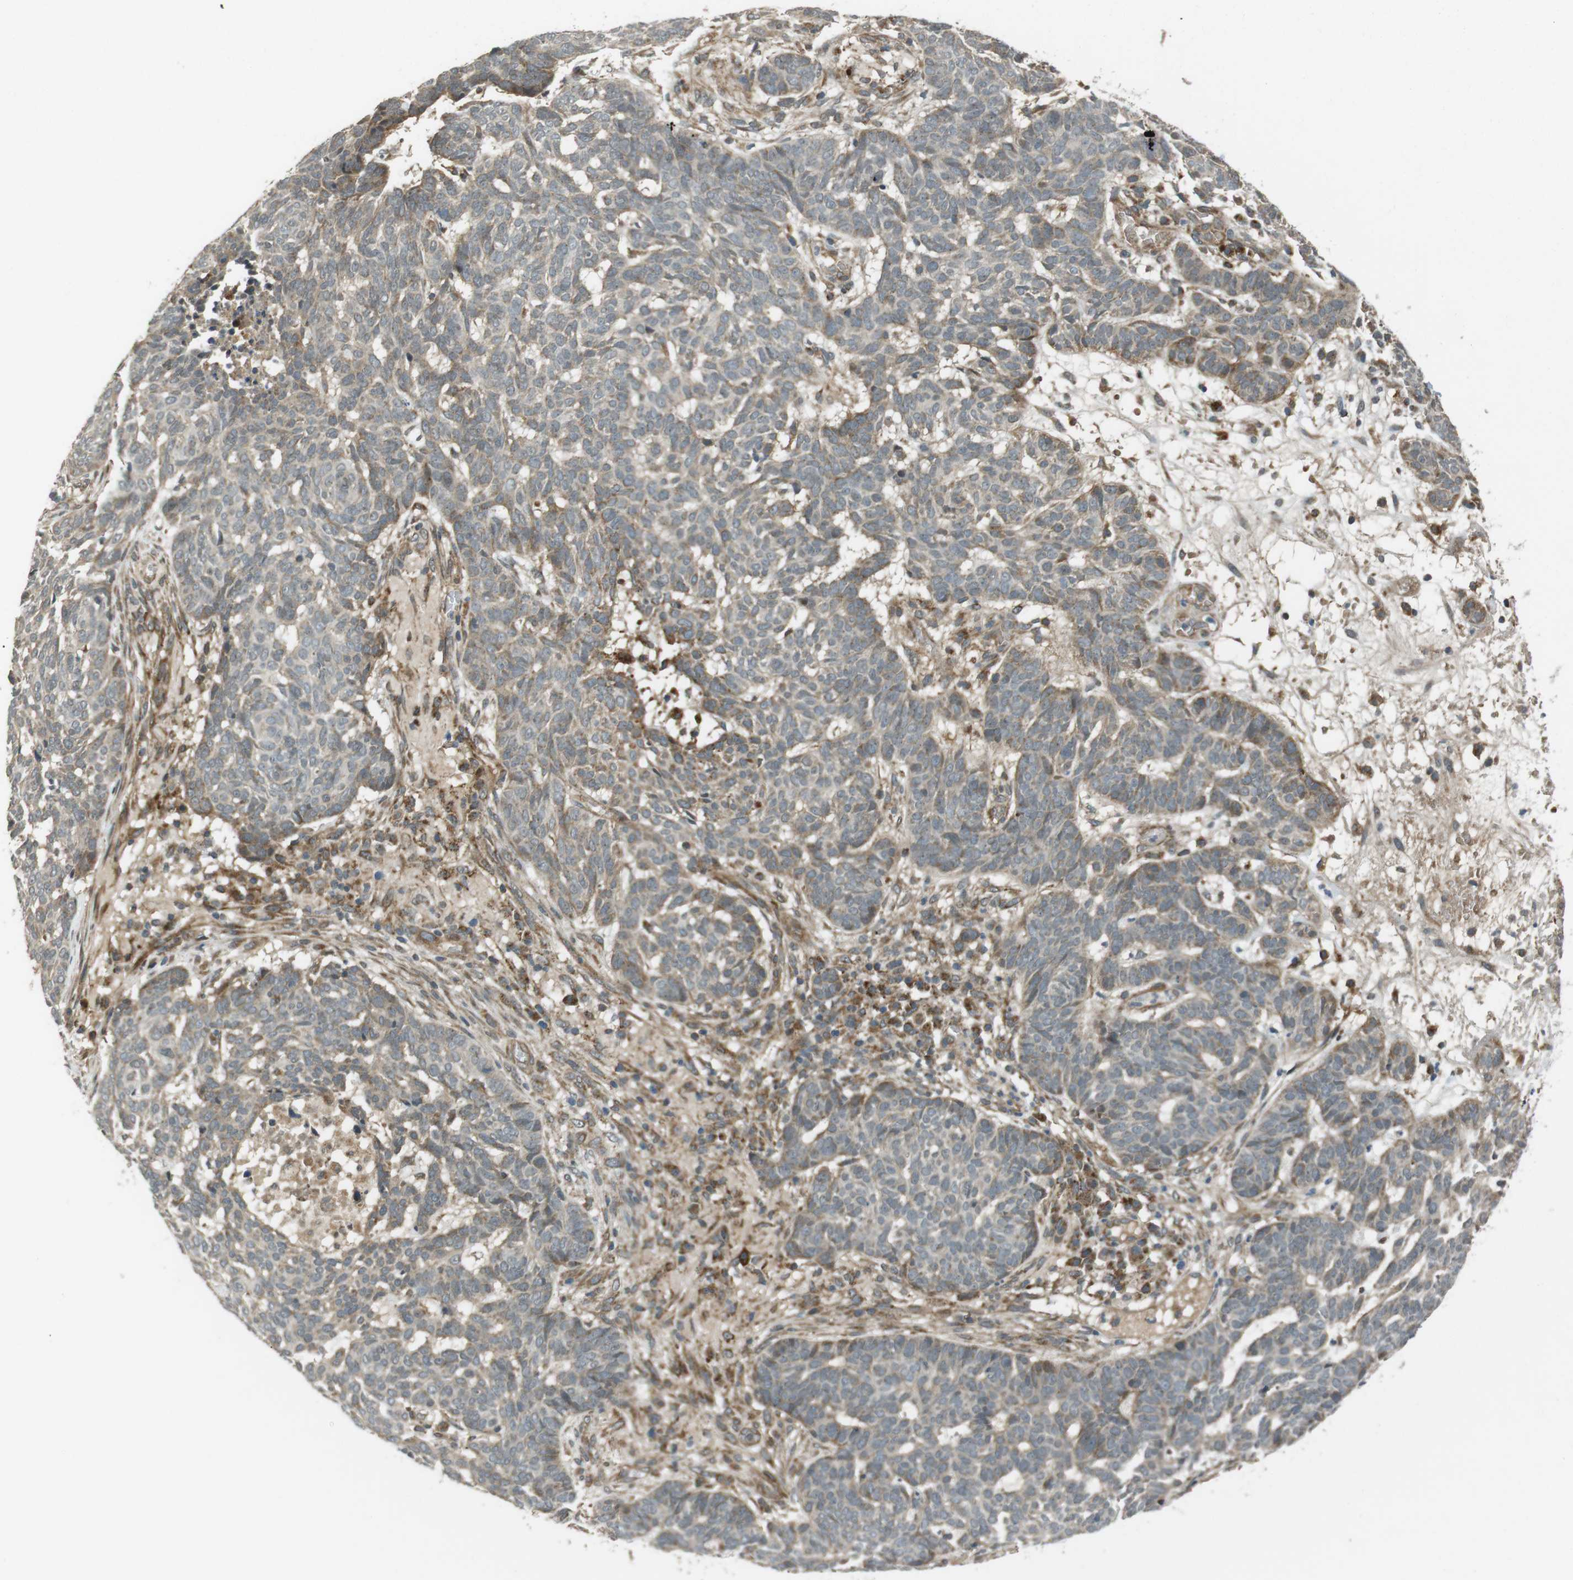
{"staining": {"intensity": "weak", "quantity": "25%-75%", "location": "cytoplasmic/membranous"}, "tissue": "skin cancer", "cell_type": "Tumor cells", "image_type": "cancer", "snomed": [{"axis": "morphology", "description": "Basal cell carcinoma"}, {"axis": "topography", "description": "Skin"}], "caption": "Protein staining reveals weak cytoplasmic/membranous staining in about 25%-75% of tumor cells in skin basal cell carcinoma.", "gene": "IFFO2", "patient": {"sex": "male", "age": 85}}